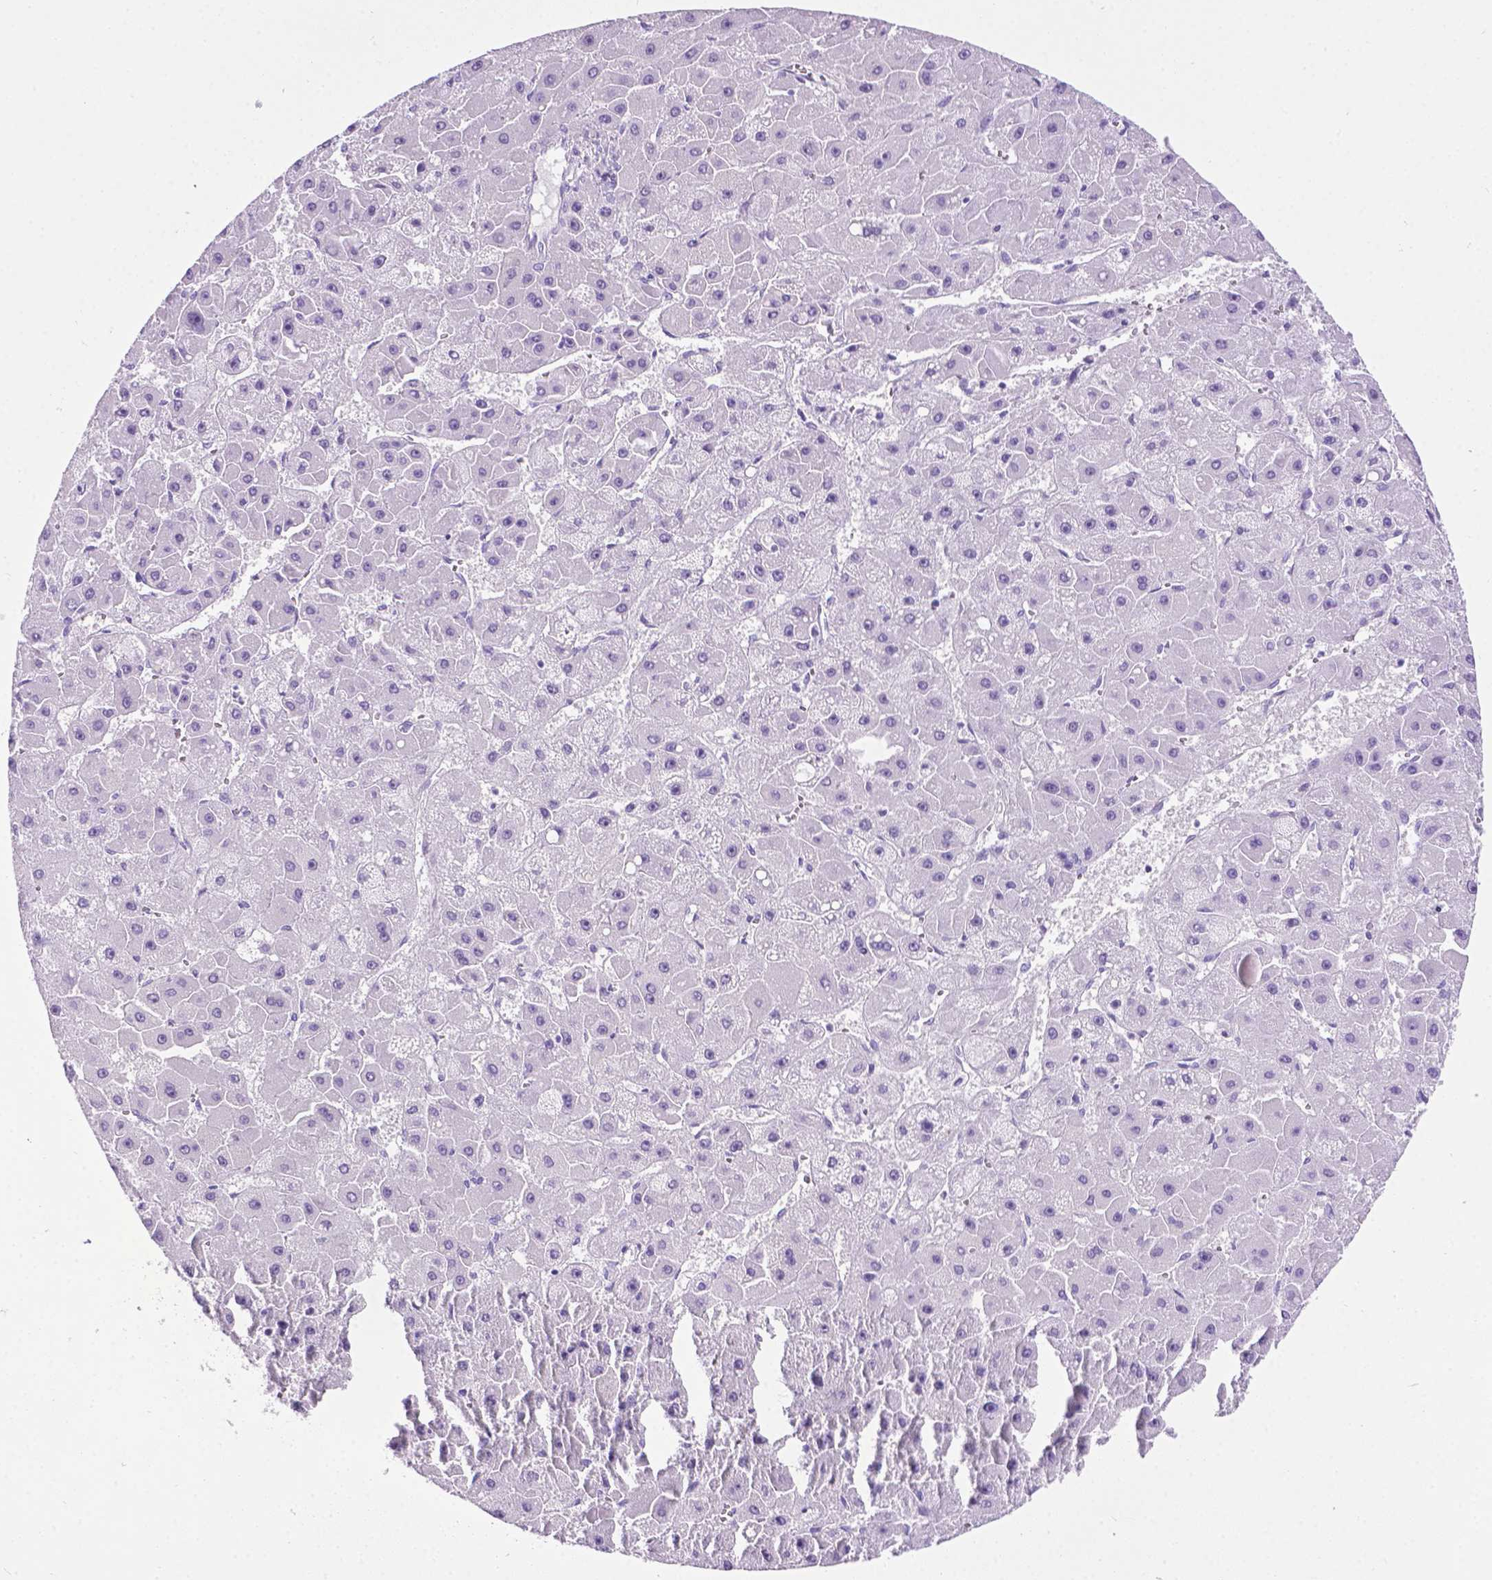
{"staining": {"intensity": "negative", "quantity": "none", "location": "none"}, "tissue": "liver cancer", "cell_type": "Tumor cells", "image_type": "cancer", "snomed": [{"axis": "morphology", "description": "Carcinoma, Hepatocellular, NOS"}, {"axis": "topography", "description": "Liver"}], "caption": "High power microscopy image of an immunohistochemistry (IHC) image of hepatocellular carcinoma (liver), revealing no significant positivity in tumor cells.", "gene": "LELP1", "patient": {"sex": "female", "age": 25}}